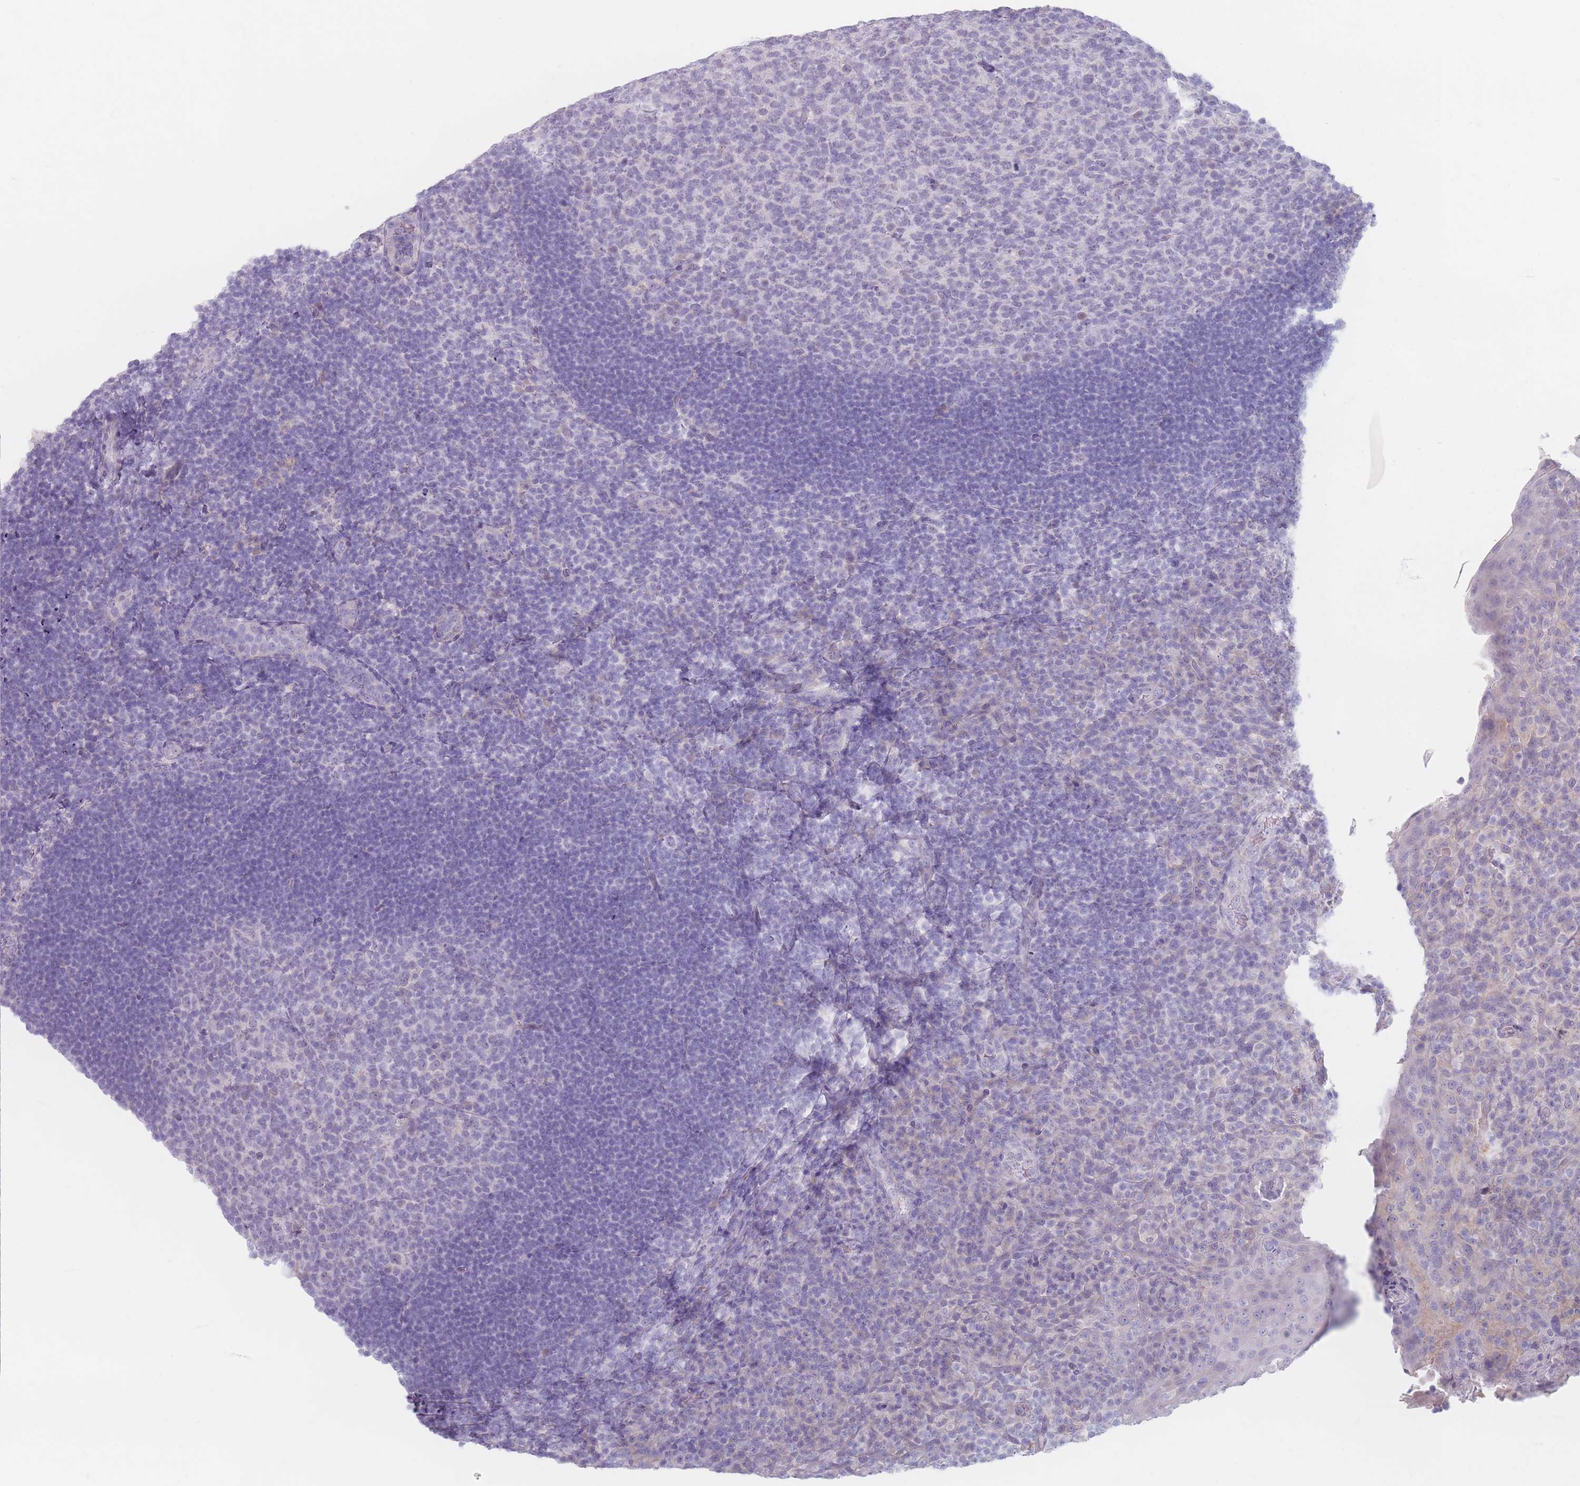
{"staining": {"intensity": "negative", "quantity": "none", "location": "none"}, "tissue": "tonsil", "cell_type": "Germinal center cells", "image_type": "normal", "snomed": [{"axis": "morphology", "description": "Normal tissue, NOS"}, {"axis": "topography", "description": "Tonsil"}], "caption": "The image exhibits no staining of germinal center cells in unremarkable tonsil.", "gene": "PIGM", "patient": {"sex": "female", "age": 10}}